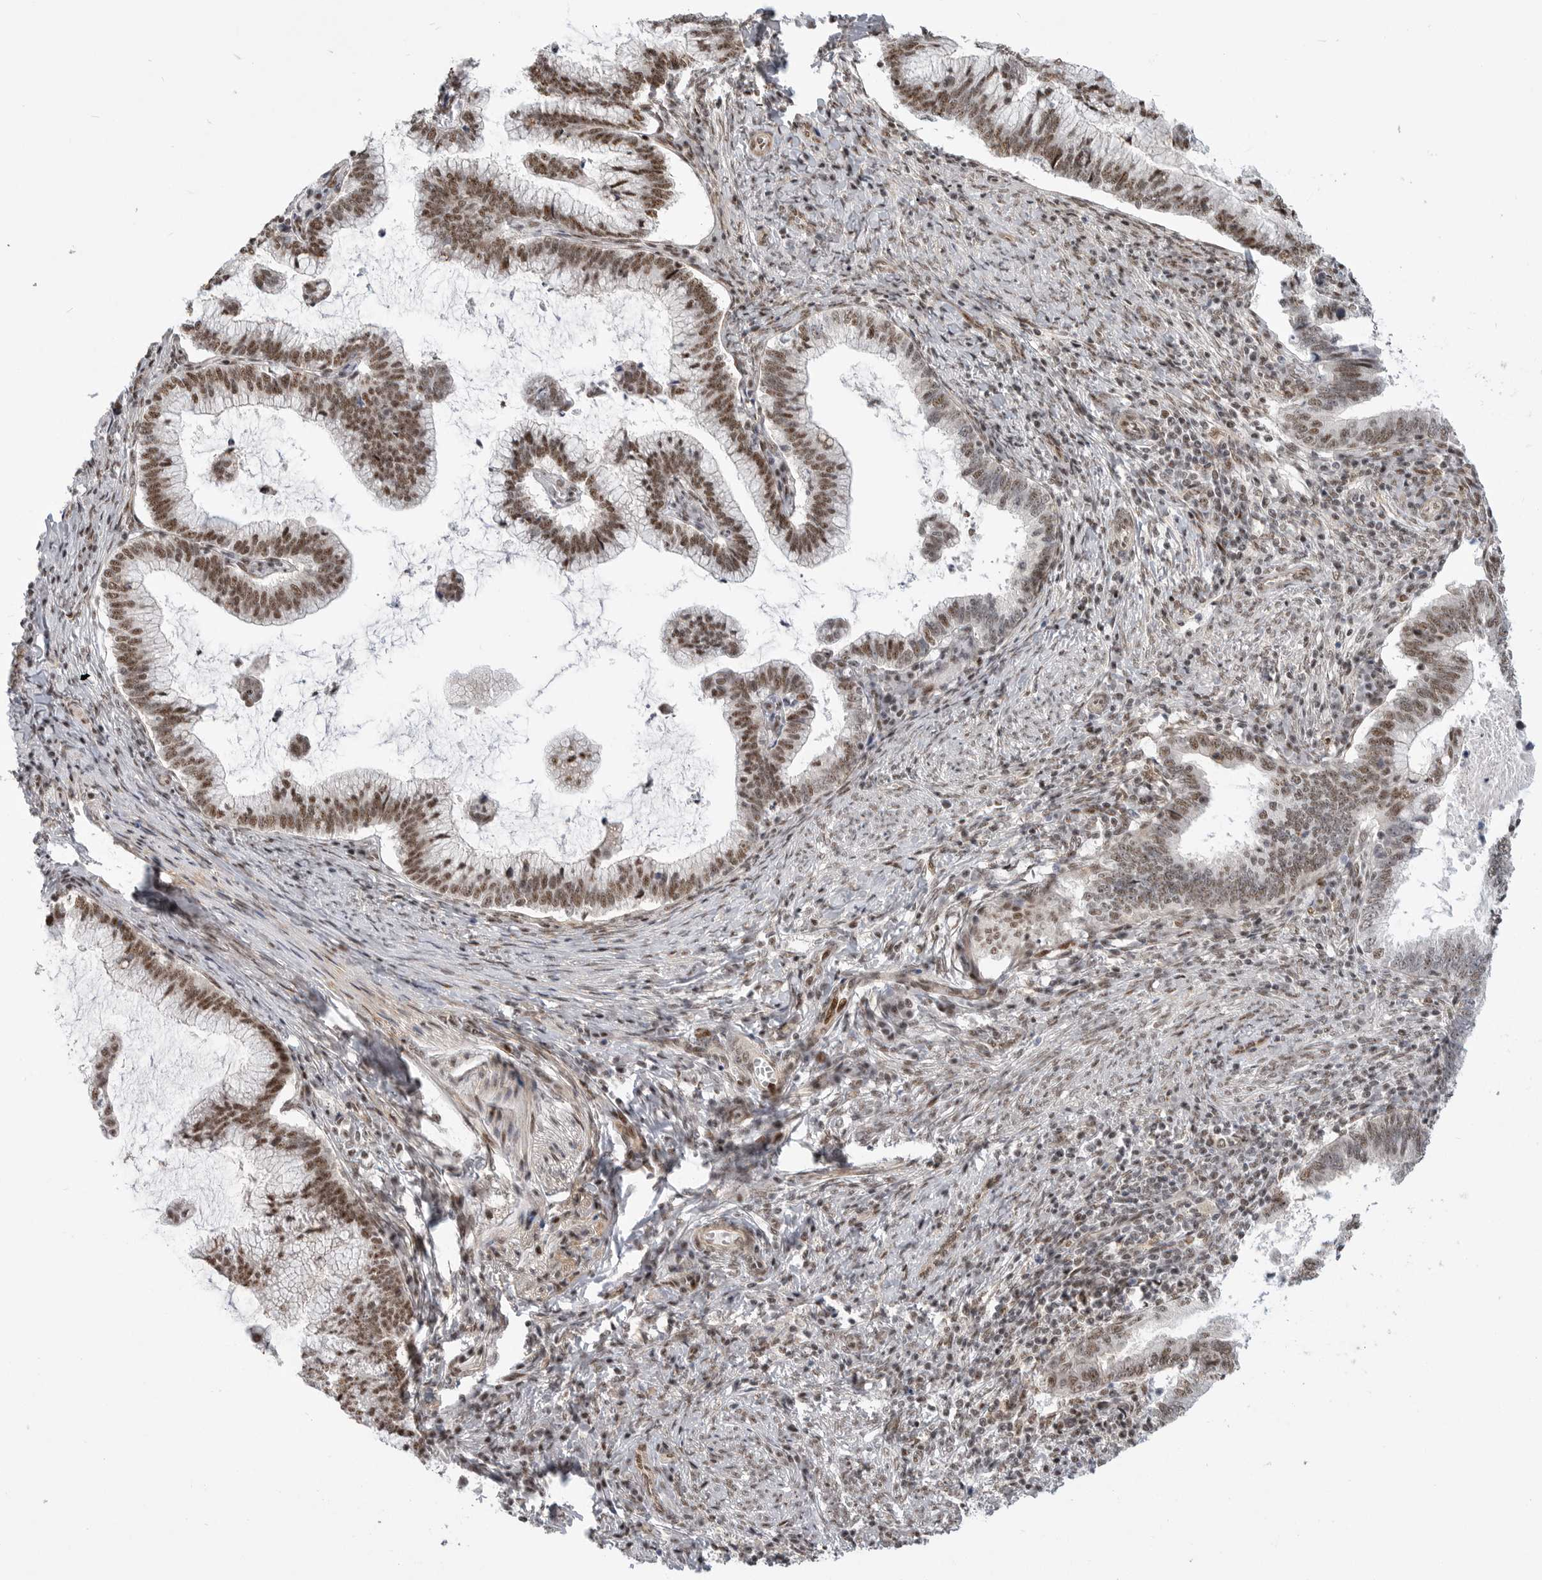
{"staining": {"intensity": "moderate", "quantity": ">75%", "location": "nuclear"}, "tissue": "cervical cancer", "cell_type": "Tumor cells", "image_type": "cancer", "snomed": [{"axis": "morphology", "description": "Adenocarcinoma, NOS"}, {"axis": "topography", "description": "Cervix"}], "caption": "Protein expression by immunohistochemistry shows moderate nuclear positivity in approximately >75% of tumor cells in adenocarcinoma (cervical). (Stains: DAB (3,3'-diaminobenzidine) in brown, nuclei in blue, Microscopy: brightfield microscopy at high magnification).", "gene": "GPATCH2", "patient": {"sex": "female", "age": 36}}